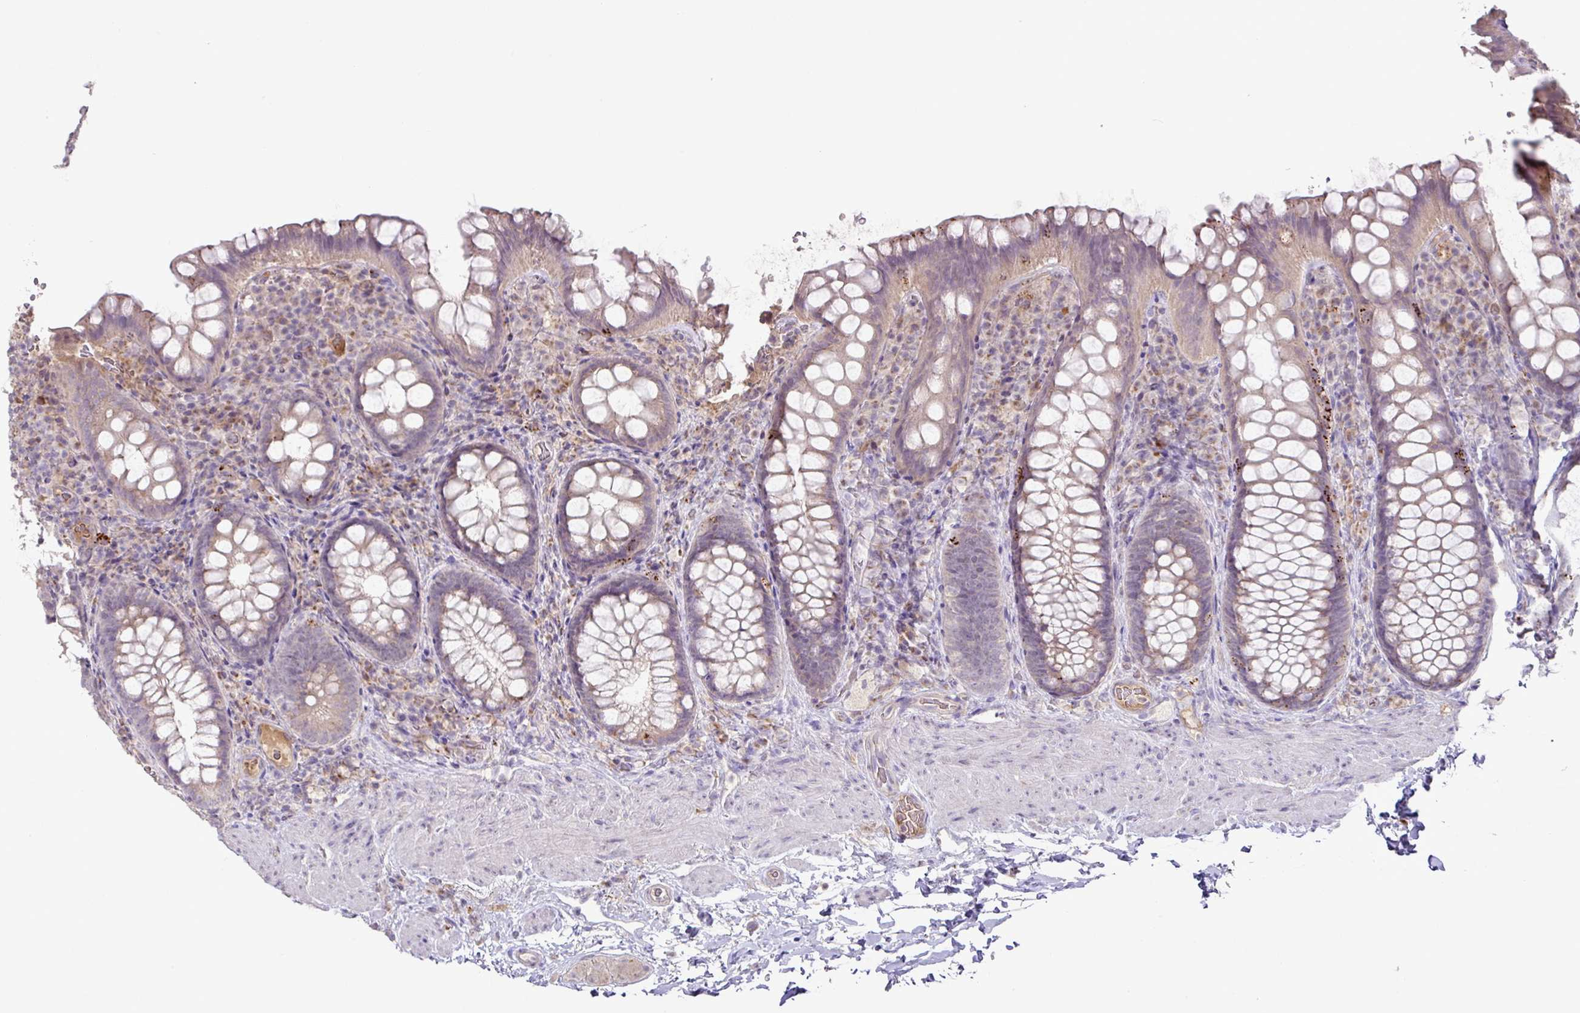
{"staining": {"intensity": "moderate", "quantity": "<25%", "location": "cytoplasmic/membranous"}, "tissue": "rectum", "cell_type": "Glandular cells", "image_type": "normal", "snomed": [{"axis": "morphology", "description": "Normal tissue, NOS"}, {"axis": "topography", "description": "Rectum"}], "caption": "This is an image of immunohistochemistry (IHC) staining of unremarkable rectum, which shows moderate expression in the cytoplasmic/membranous of glandular cells.", "gene": "PLEKHH3", "patient": {"sex": "female", "age": 69}}